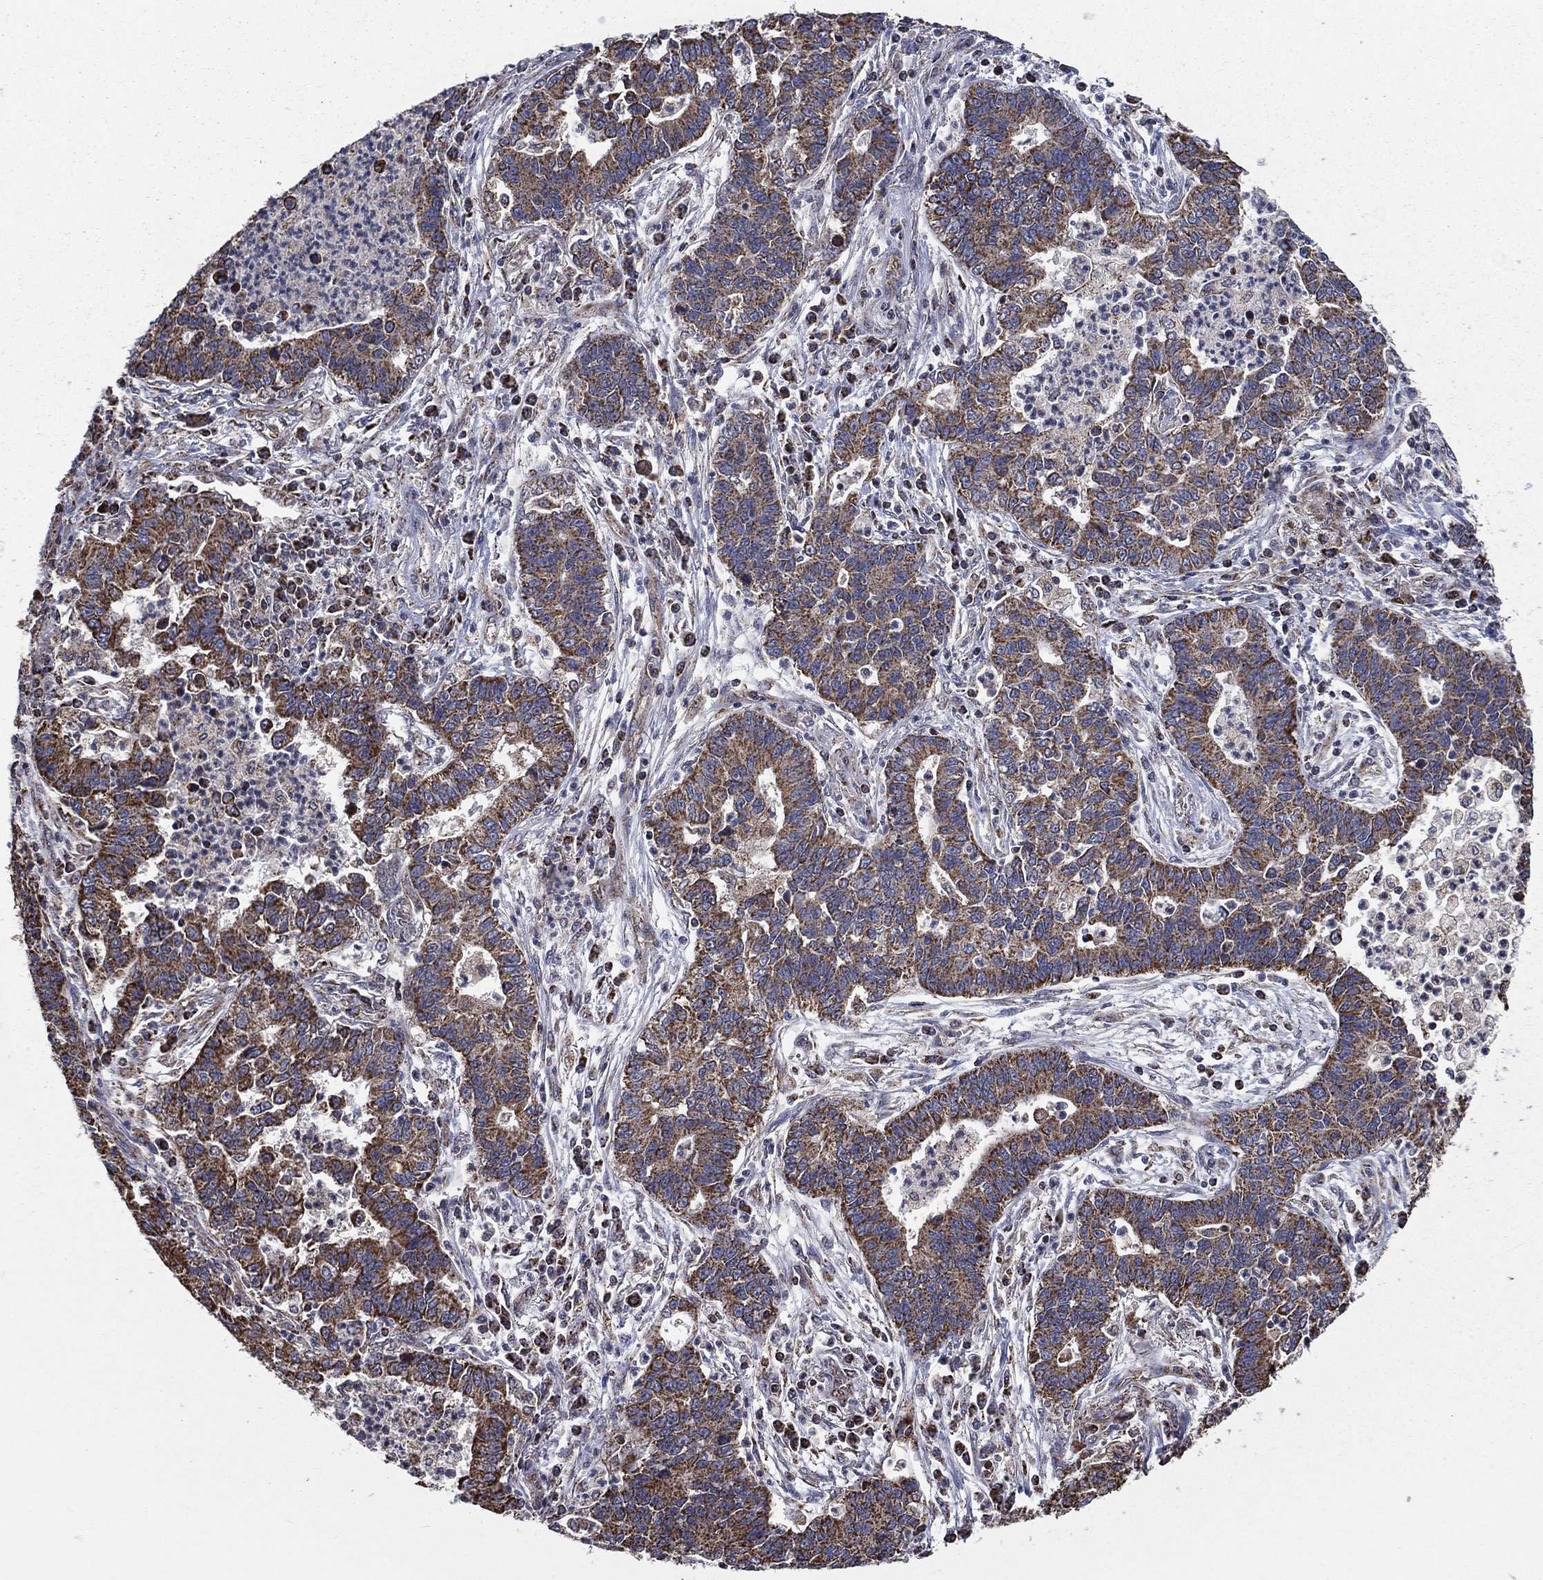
{"staining": {"intensity": "moderate", "quantity": ">75%", "location": "cytoplasmic/membranous"}, "tissue": "lung cancer", "cell_type": "Tumor cells", "image_type": "cancer", "snomed": [{"axis": "morphology", "description": "Adenocarcinoma, NOS"}, {"axis": "topography", "description": "Lung"}], "caption": "IHC (DAB (3,3'-diaminobenzidine)) staining of human lung adenocarcinoma demonstrates moderate cytoplasmic/membranous protein positivity in about >75% of tumor cells.", "gene": "RIGI", "patient": {"sex": "female", "age": 57}}